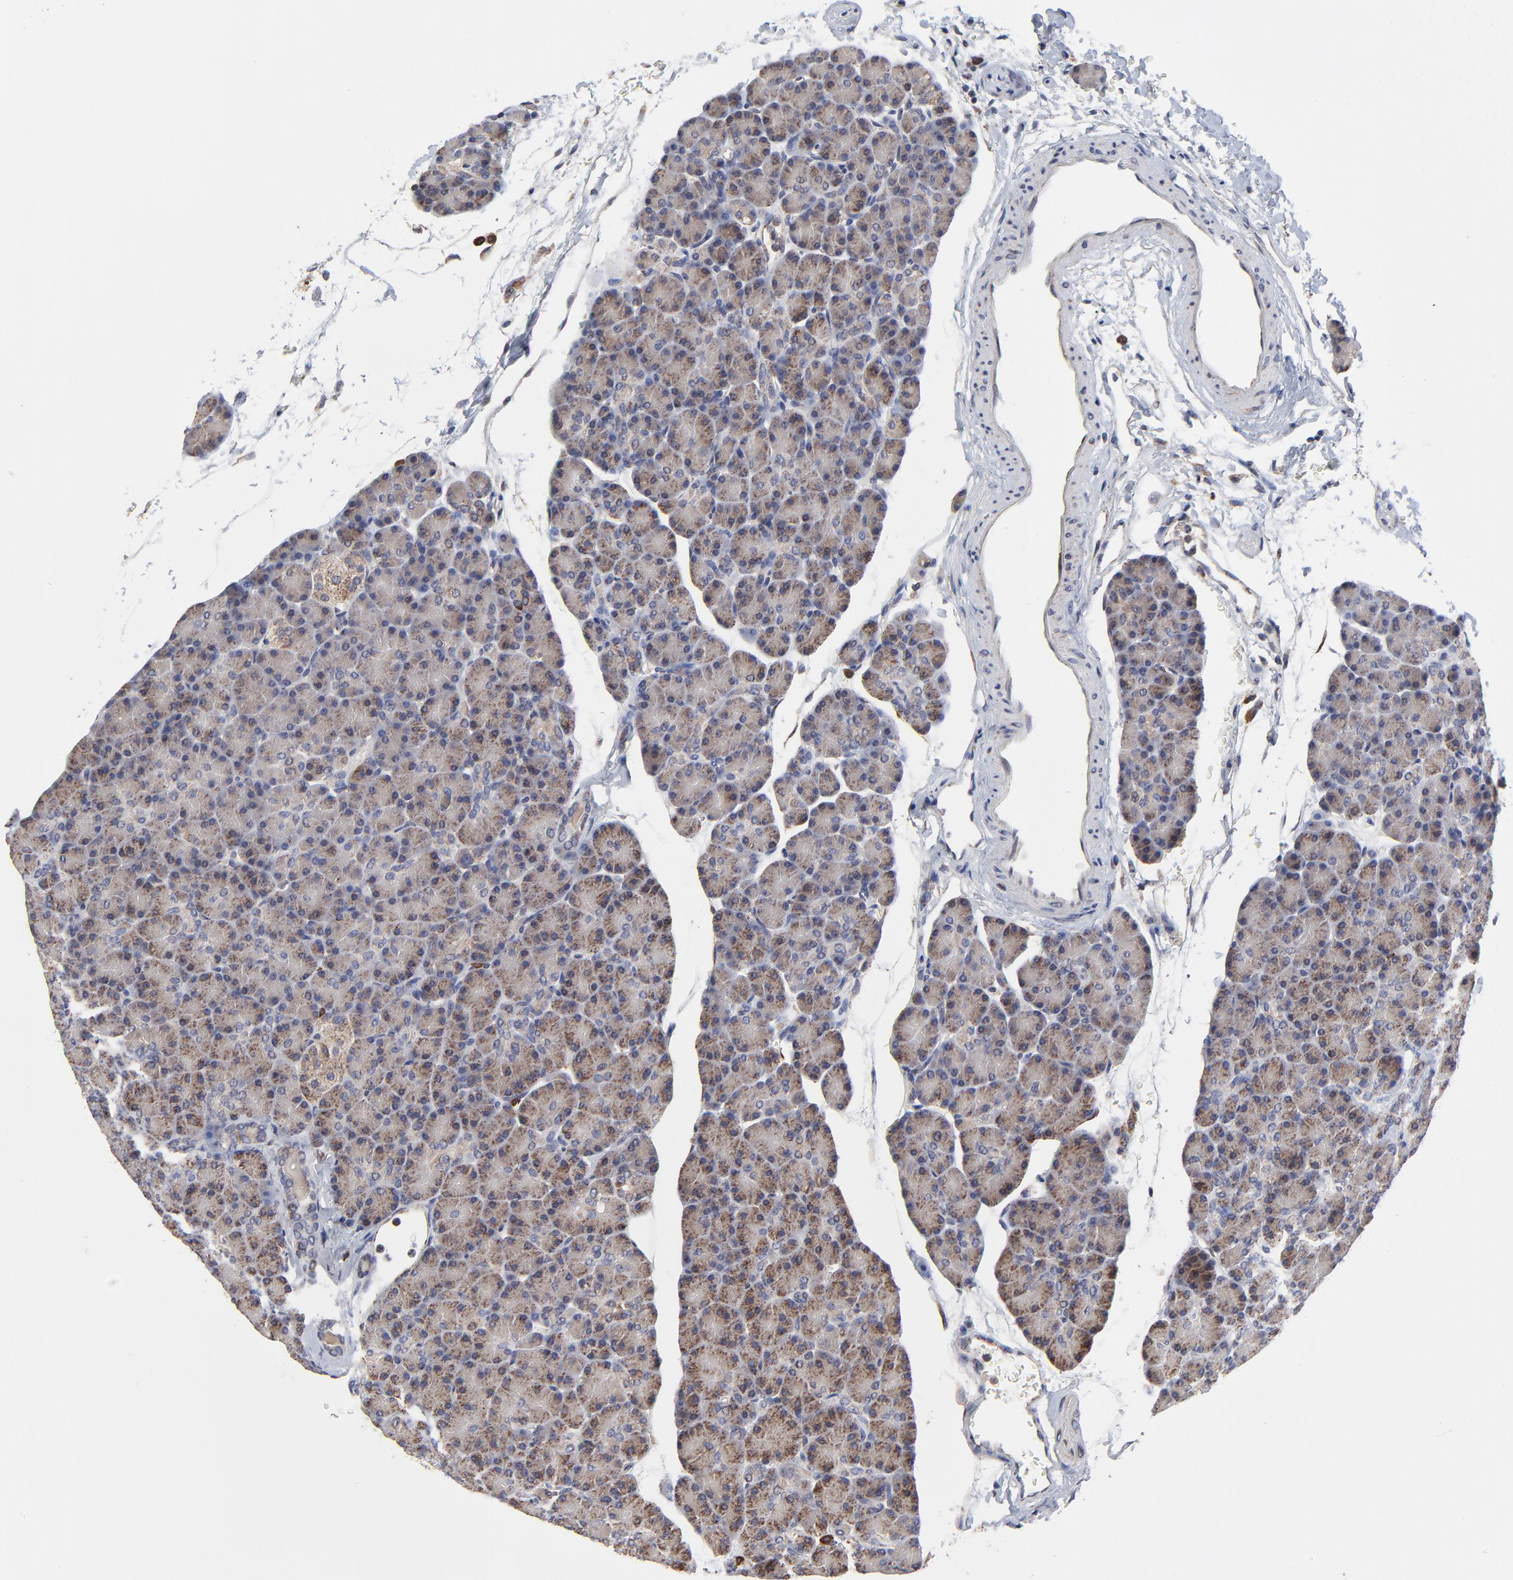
{"staining": {"intensity": "moderate", "quantity": ">75%", "location": "cytoplasmic/membranous"}, "tissue": "pancreas", "cell_type": "Exocrine glandular cells", "image_type": "normal", "snomed": [{"axis": "morphology", "description": "Normal tissue, NOS"}, {"axis": "topography", "description": "Pancreas"}], "caption": "Pancreas was stained to show a protein in brown. There is medium levels of moderate cytoplasmic/membranous expression in approximately >75% of exocrine glandular cells.", "gene": "ZNF550", "patient": {"sex": "female", "age": 43}}